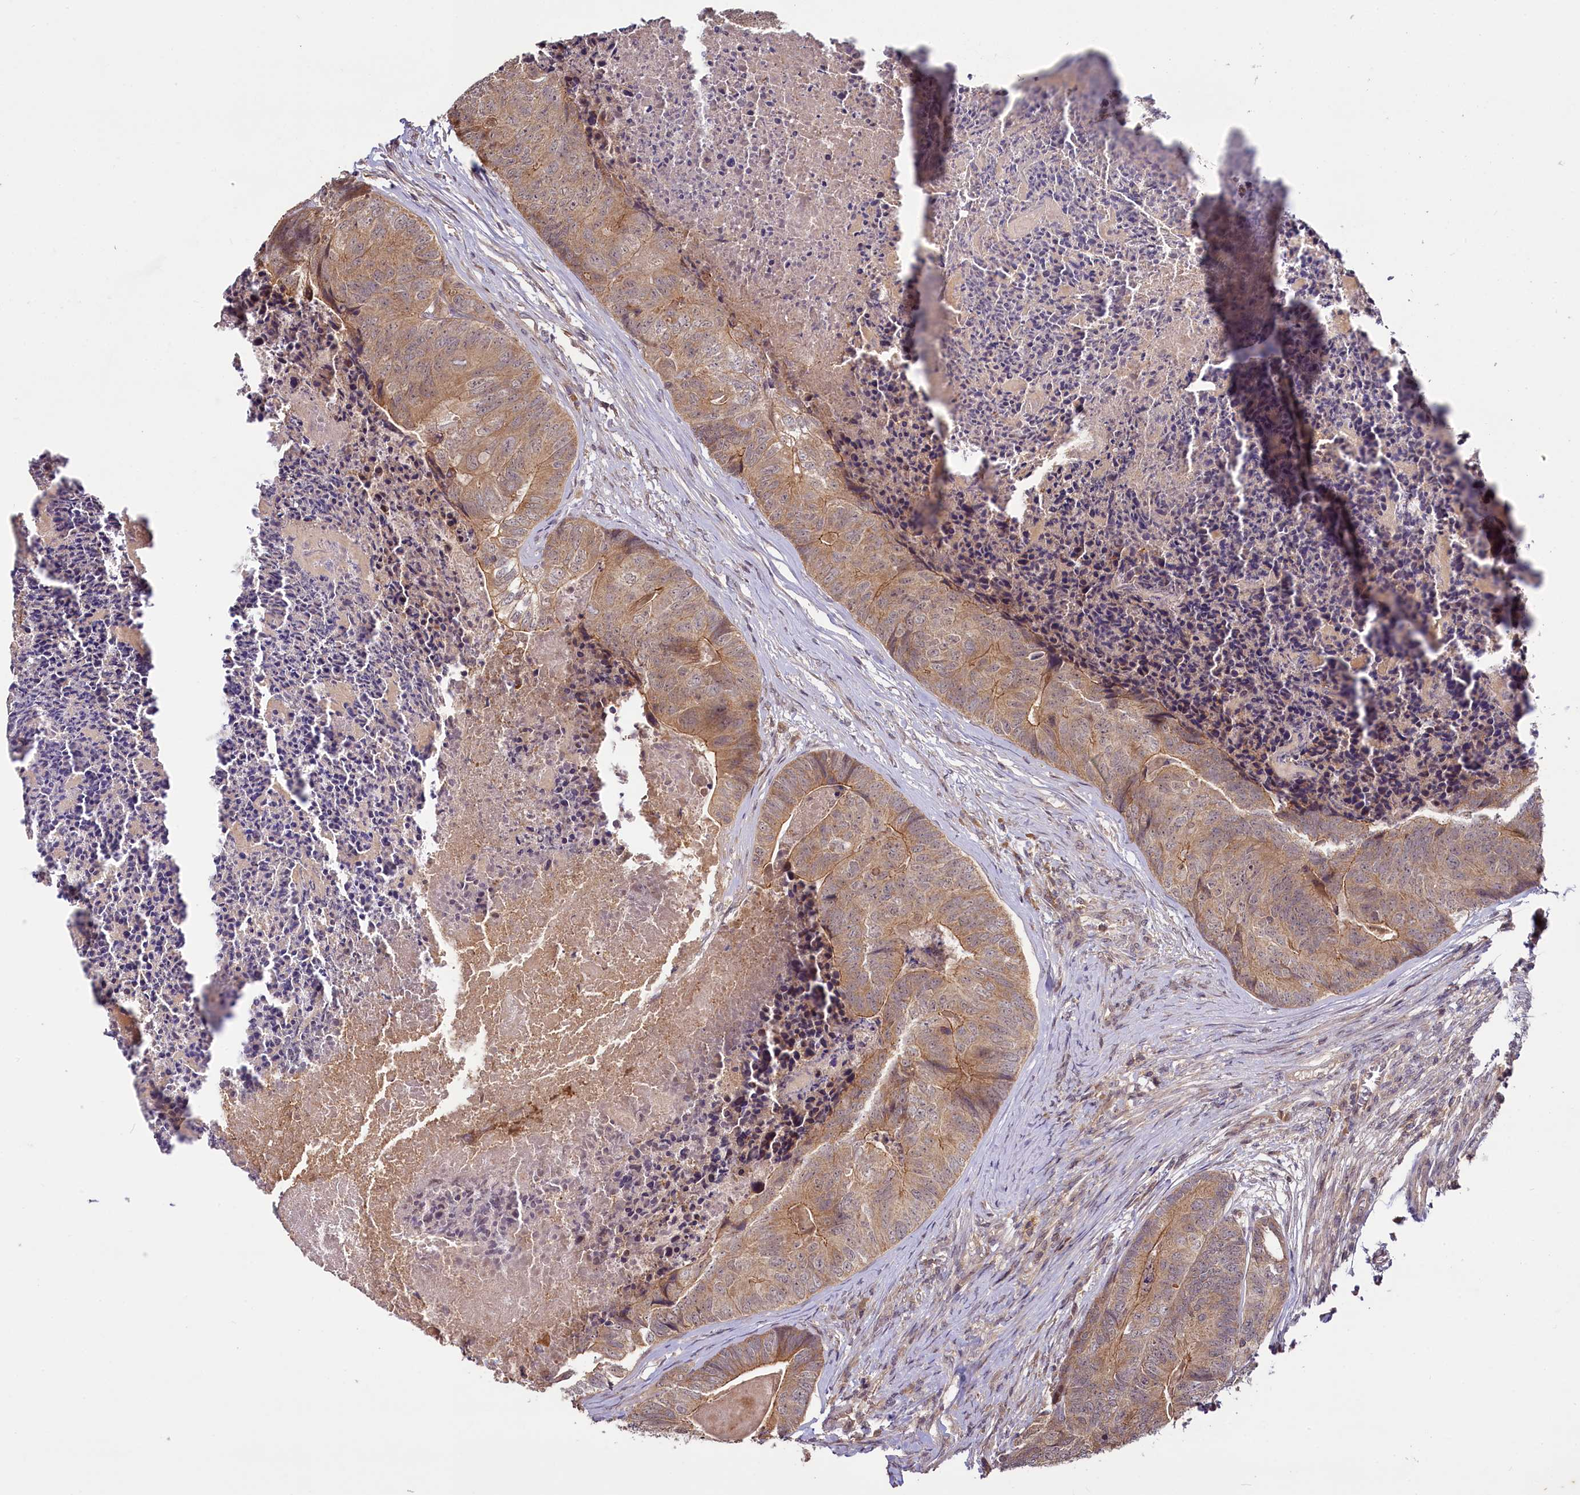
{"staining": {"intensity": "moderate", "quantity": ">75%", "location": "cytoplasmic/membranous"}, "tissue": "colorectal cancer", "cell_type": "Tumor cells", "image_type": "cancer", "snomed": [{"axis": "morphology", "description": "Adenocarcinoma, NOS"}, {"axis": "topography", "description": "Colon"}], "caption": "This is a histology image of immunohistochemistry (IHC) staining of colorectal adenocarcinoma, which shows moderate positivity in the cytoplasmic/membranous of tumor cells.", "gene": "TMEM39A", "patient": {"sex": "female", "age": 67}}